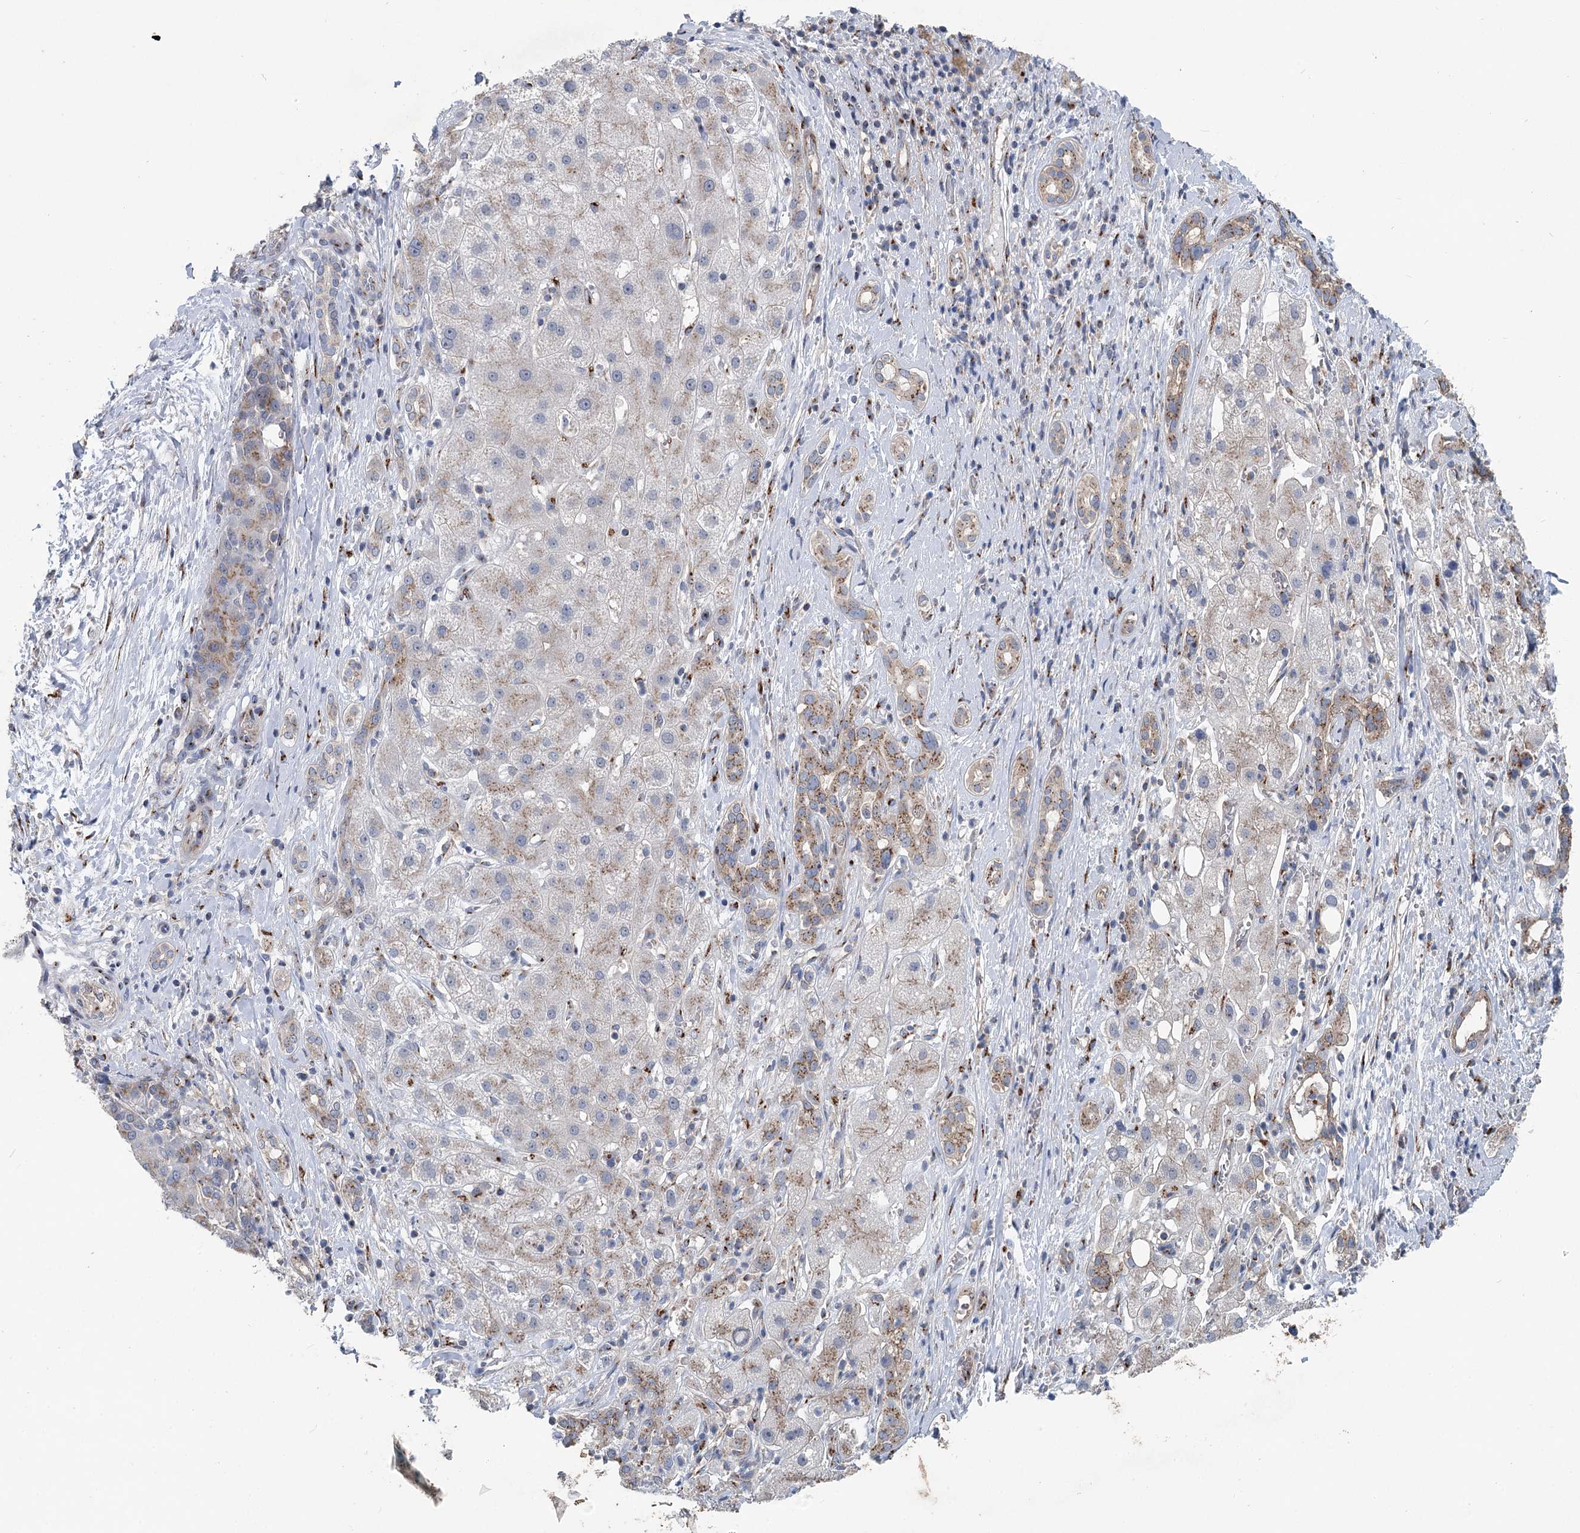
{"staining": {"intensity": "weak", "quantity": "25%-75%", "location": "cytoplasmic/membranous"}, "tissue": "liver cancer", "cell_type": "Tumor cells", "image_type": "cancer", "snomed": [{"axis": "morphology", "description": "Carcinoma, Hepatocellular, NOS"}, {"axis": "topography", "description": "Liver"}], "caption": "IHC of human liver cancer (hepatocellular carcinoma) shows low levels of weak cytoplasmic/membranous positivity in approximately 25%-75% of tumor cells. (DAB = brown stain, brightfield microscopy at high magnification).", "gene": "ITIH5", "patient": {"sex": "male", "age": 65}}